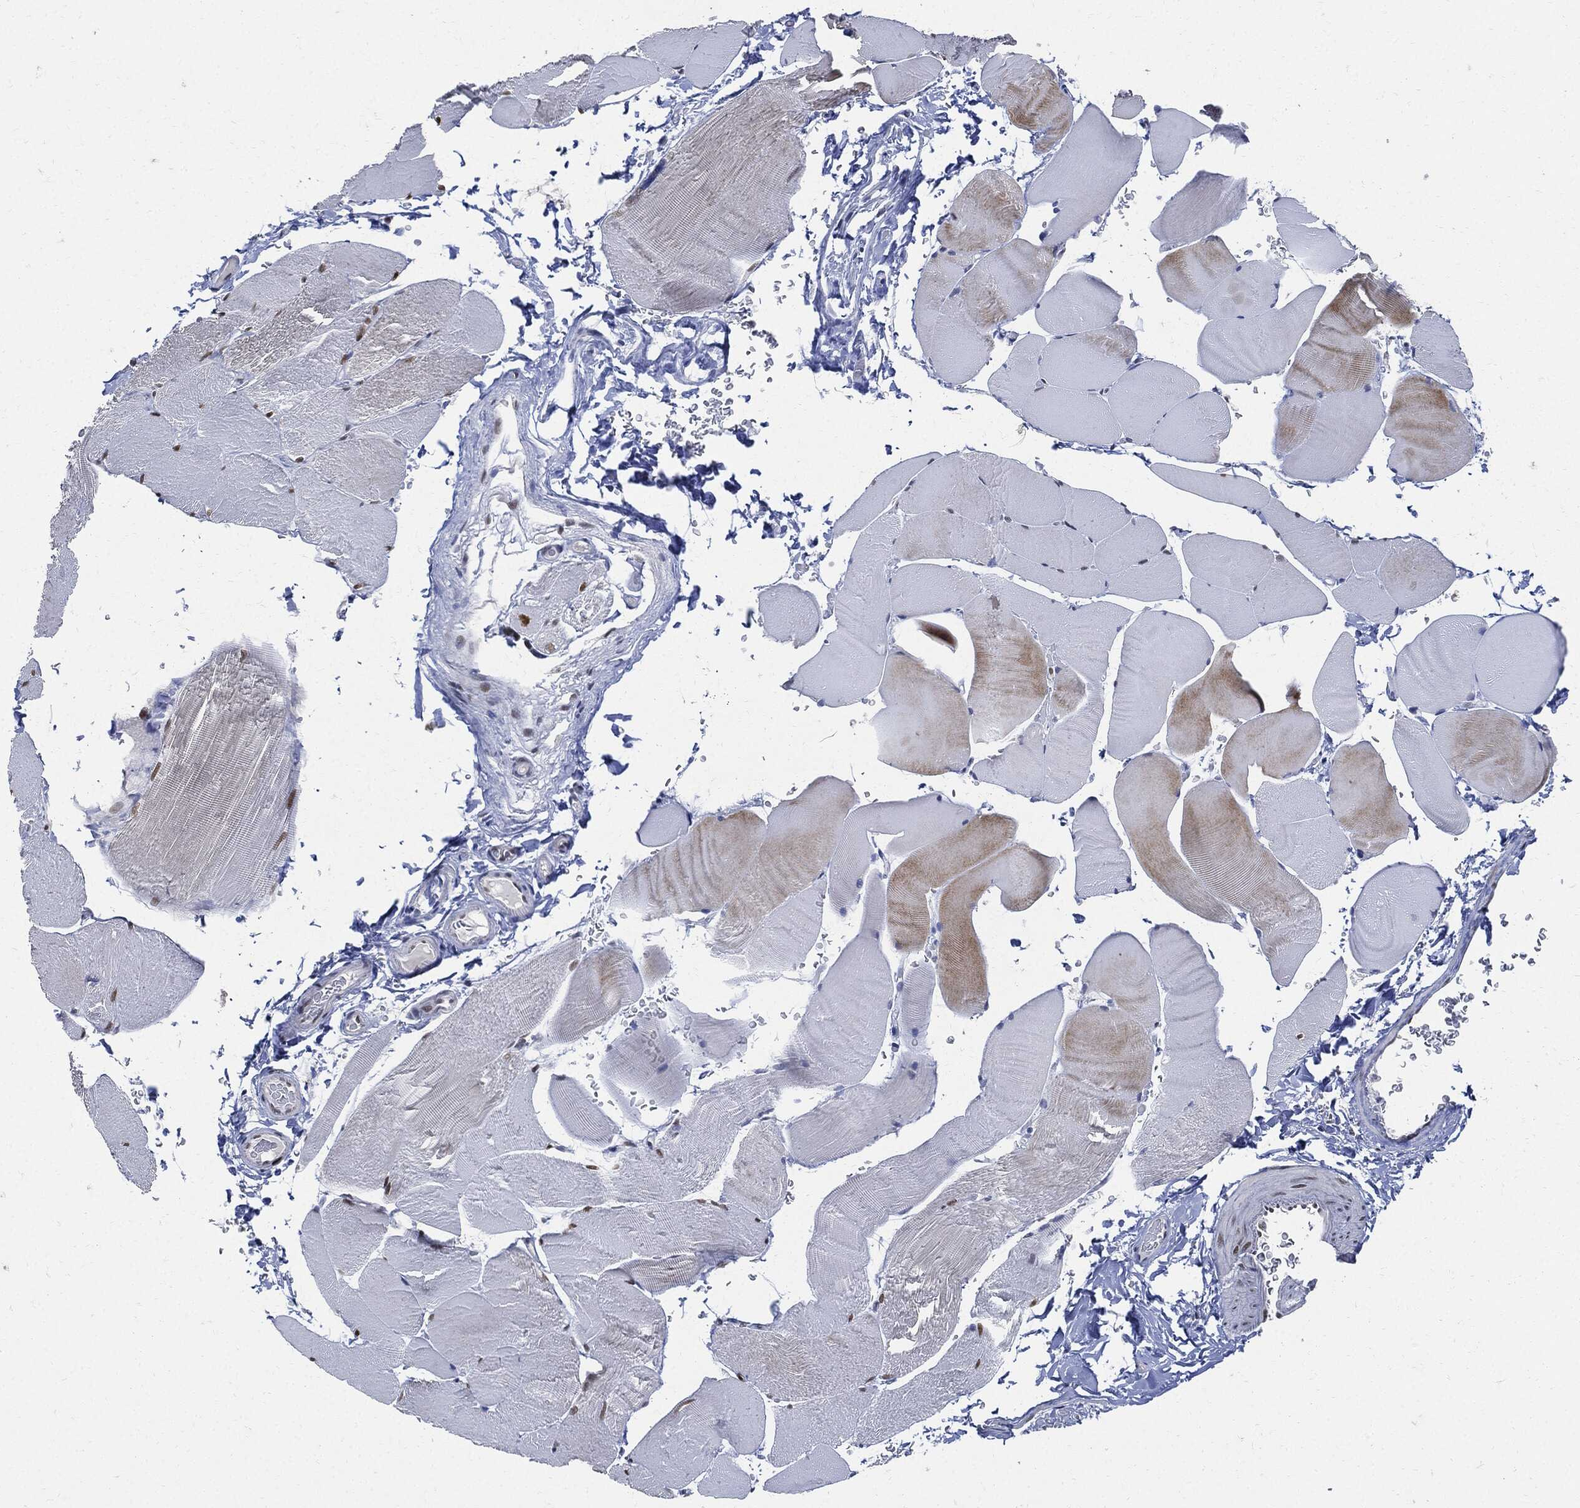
{"staining": {"intensity": "weak", "quantity": "<25%", "location": "cytoplasmic/membranous"}, "tissue": "skeletal muscle", "cell_type": "Myocytes", "image_type": "normal", "snomed": [{"axis": "morphology", "description": "Normal tissue, NOS"}, {"axis": "topography", "description": "Skeletal muscle"}], "caption": "This is an IHC image of unremarkable skeletal muscle. There is no positivity in myocytes.", "gene": "PCNA", "patient": {"sex": "female", "age": 37}}